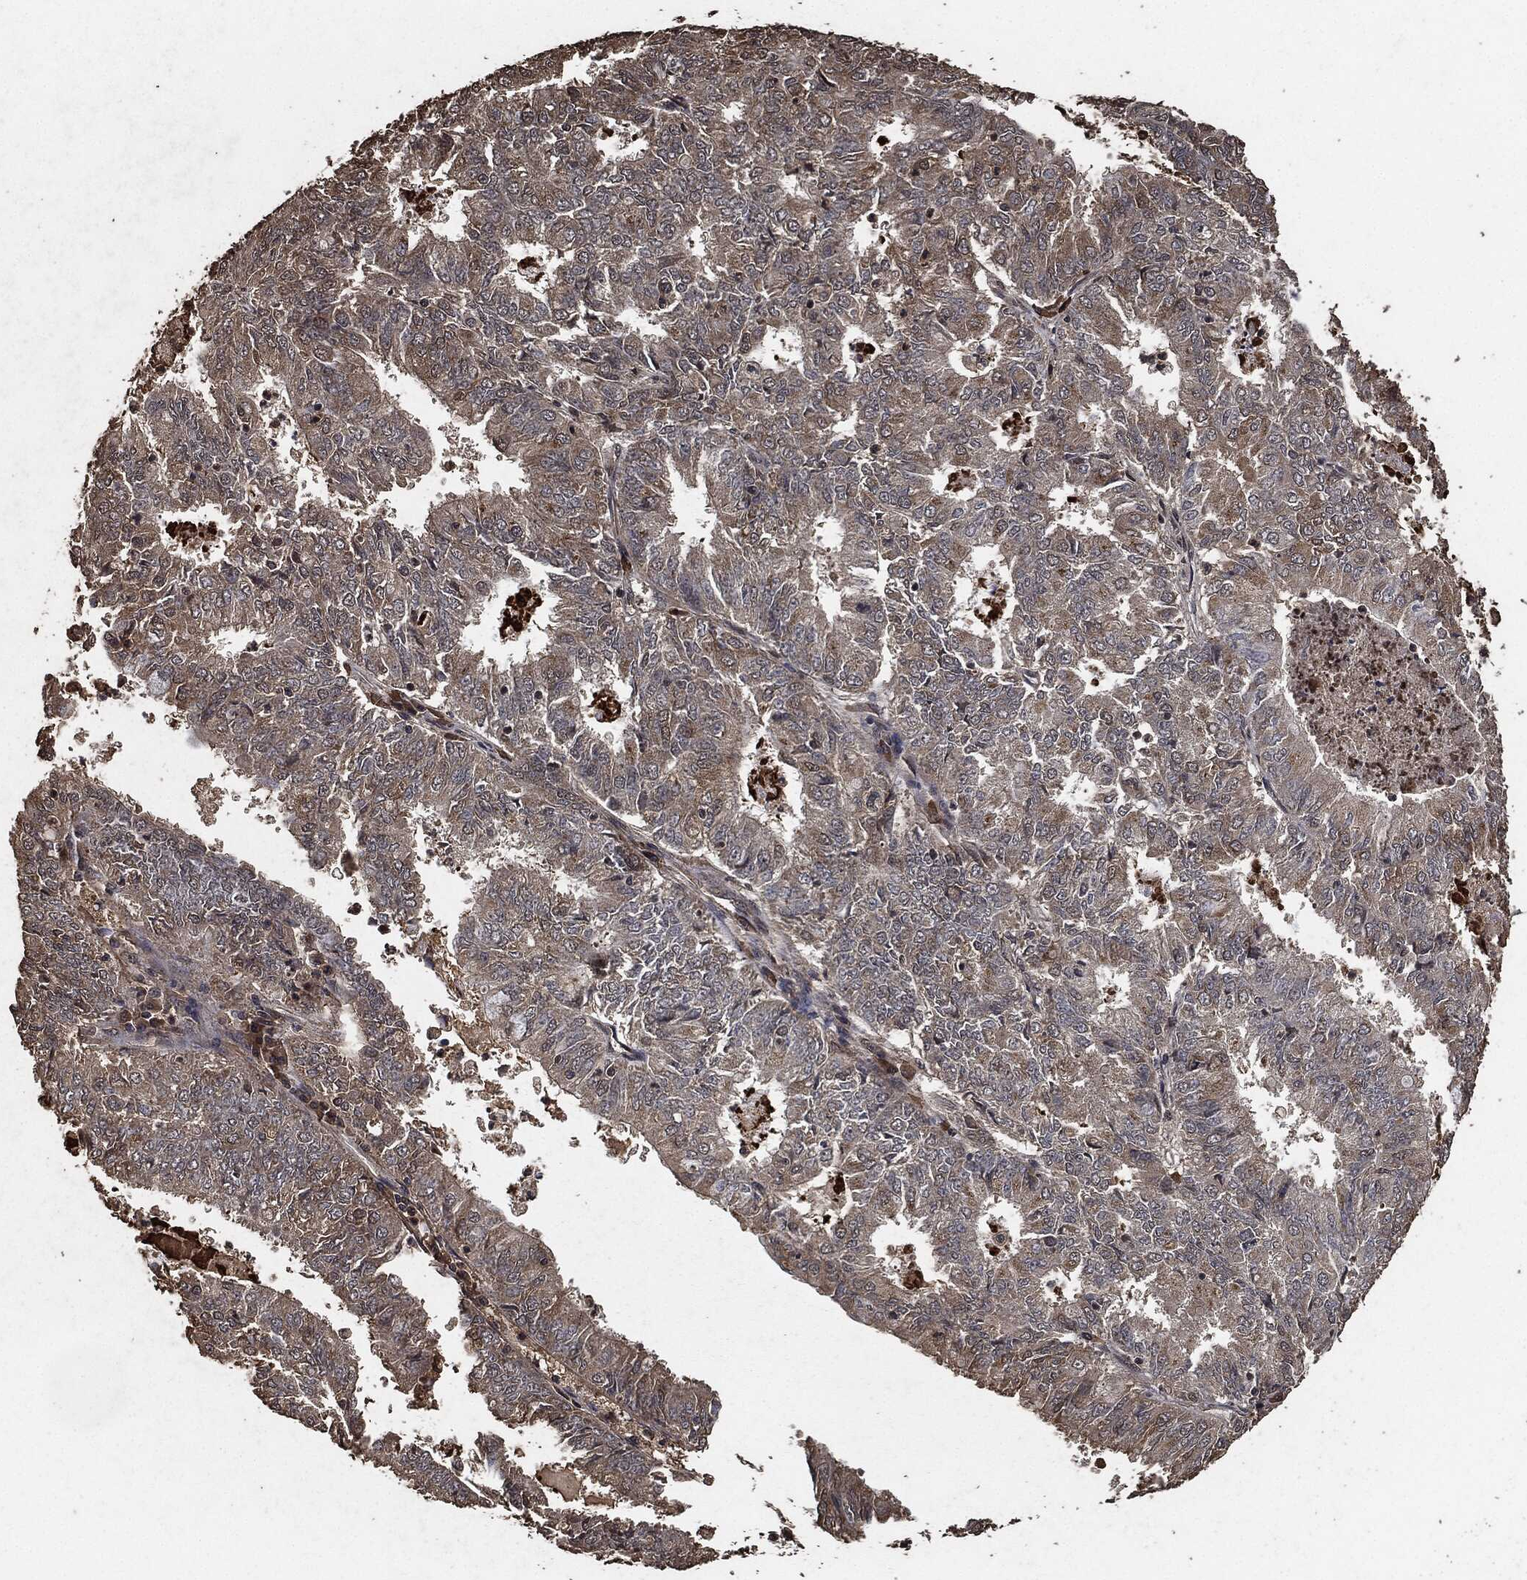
{"staining": {"intensity": "weak", "quantity": "25%-75%", "location": "cytoplasmic/membranous"}, "tissue": "endometrial cancer", "cell_type": "Tumor cells", "image_type": "cancer", "snomed": [{"axis": "morphology", "description": "Adenocarcinoma, NOS"}, {"axis": "topography", "description": "Endometrium"}], "caption": "Immunohistochemistry (IHC) (DAB (3,3'-diaminobenzidine)) staining of endometrial cancer (adenocarcinoma) displays weak cytoplasmic/membranous protein staining in approximately 25%-75% of tumor cells. (DAB (3,3'-diaminobenzidine) = brown stain, brightfield microscopy at high magnification).", "gene": "AKT1S1", "patient": {"sex": "female", "age": 57}}